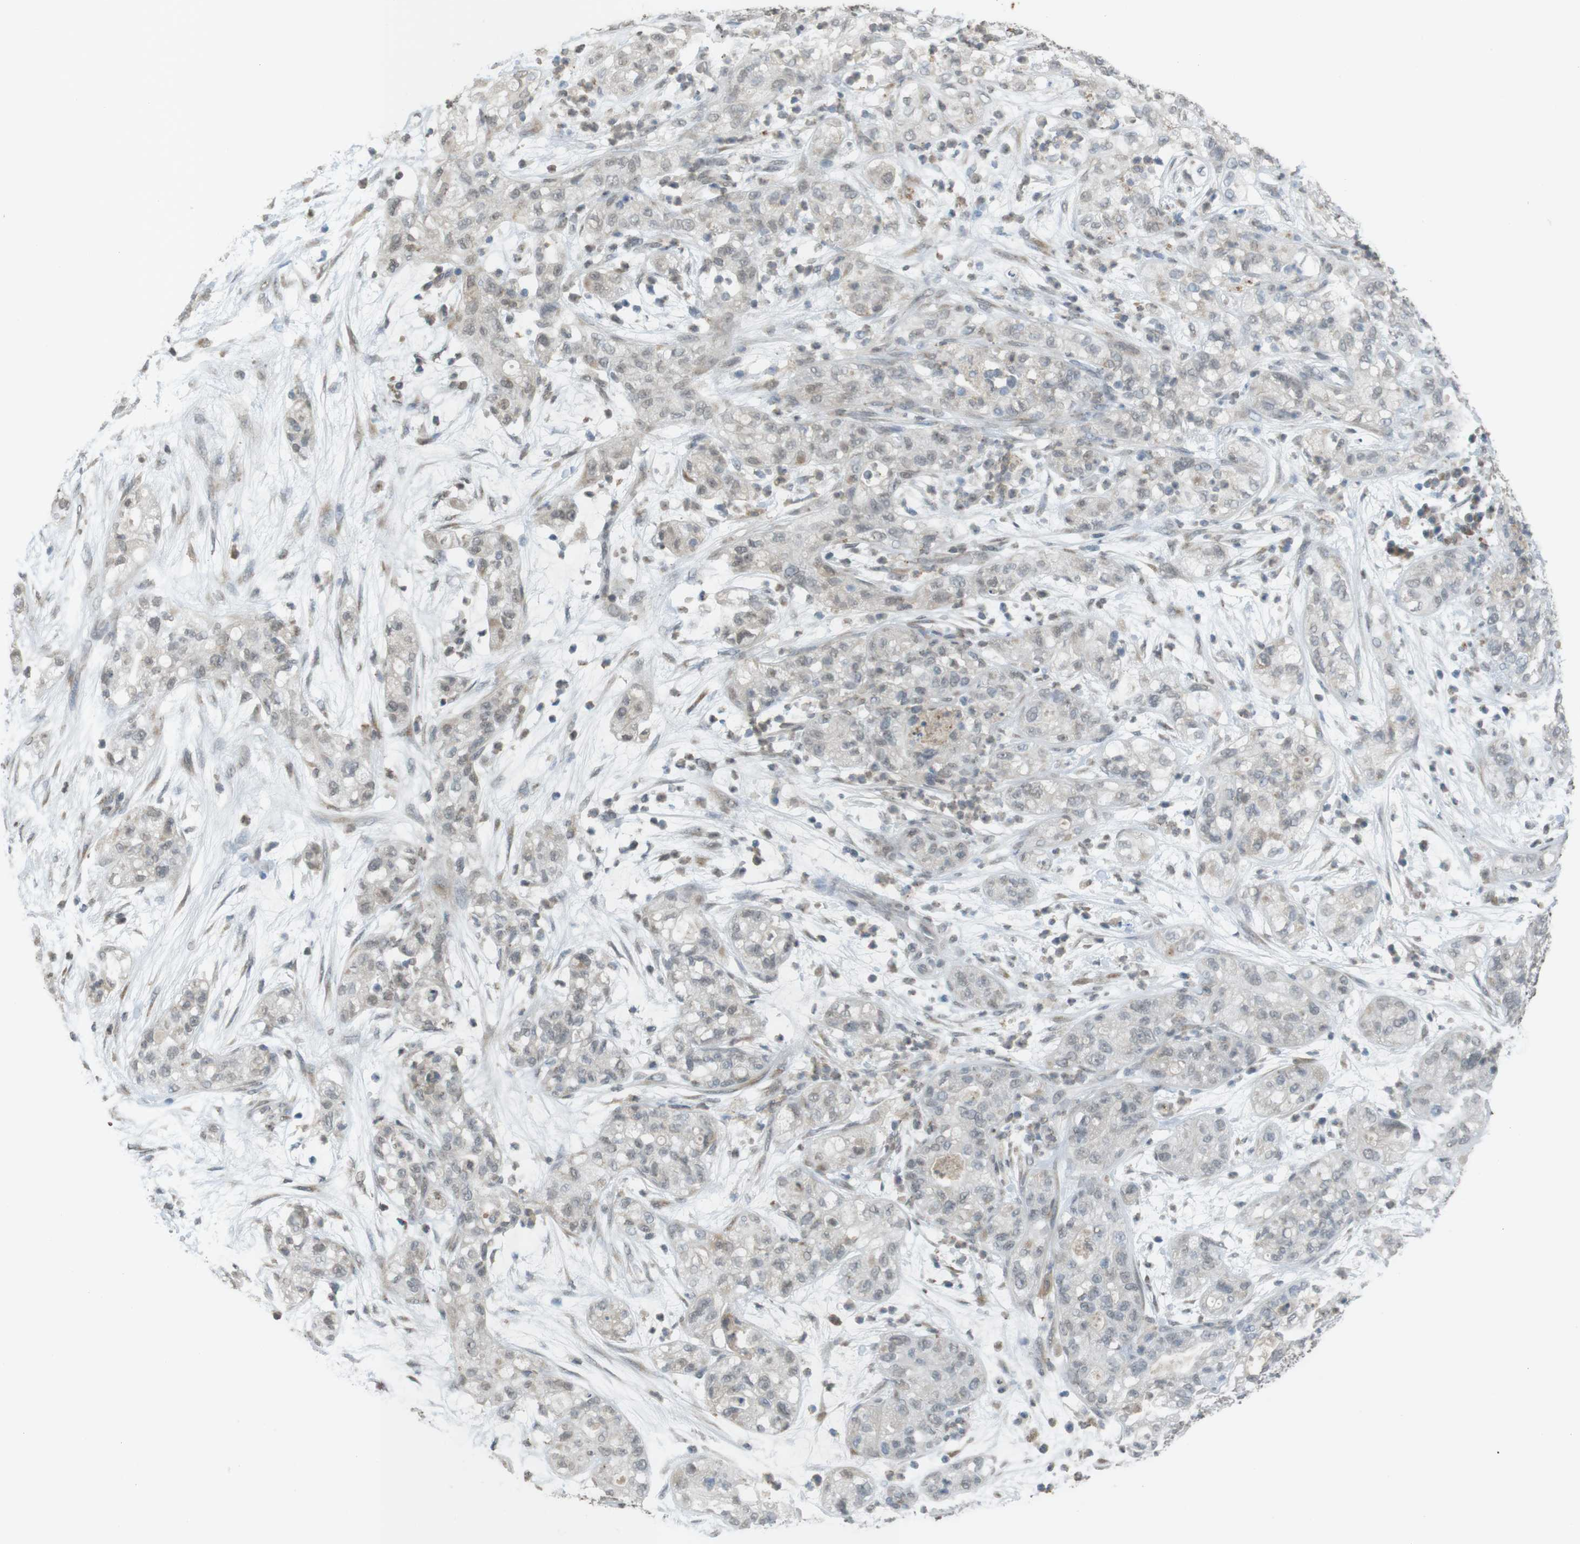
{"staining": {"intensity": "negative", "quantity": "none", "location": "none"}, "tissue": "pancreatic cancer", "cell_type": "Tumor cells", "image_type": "cancer", "snomed": [{"axis": "morphology", "description": "Adenocarcinoma, NOS"}, {"axis": "topography", "description": "Pancreas"}], "caption": "Tumor cells are negative for brown protein staining in pancreatic cancer.", "gene": "FZD10", "patient": {"sex": "female", "age": 78}}